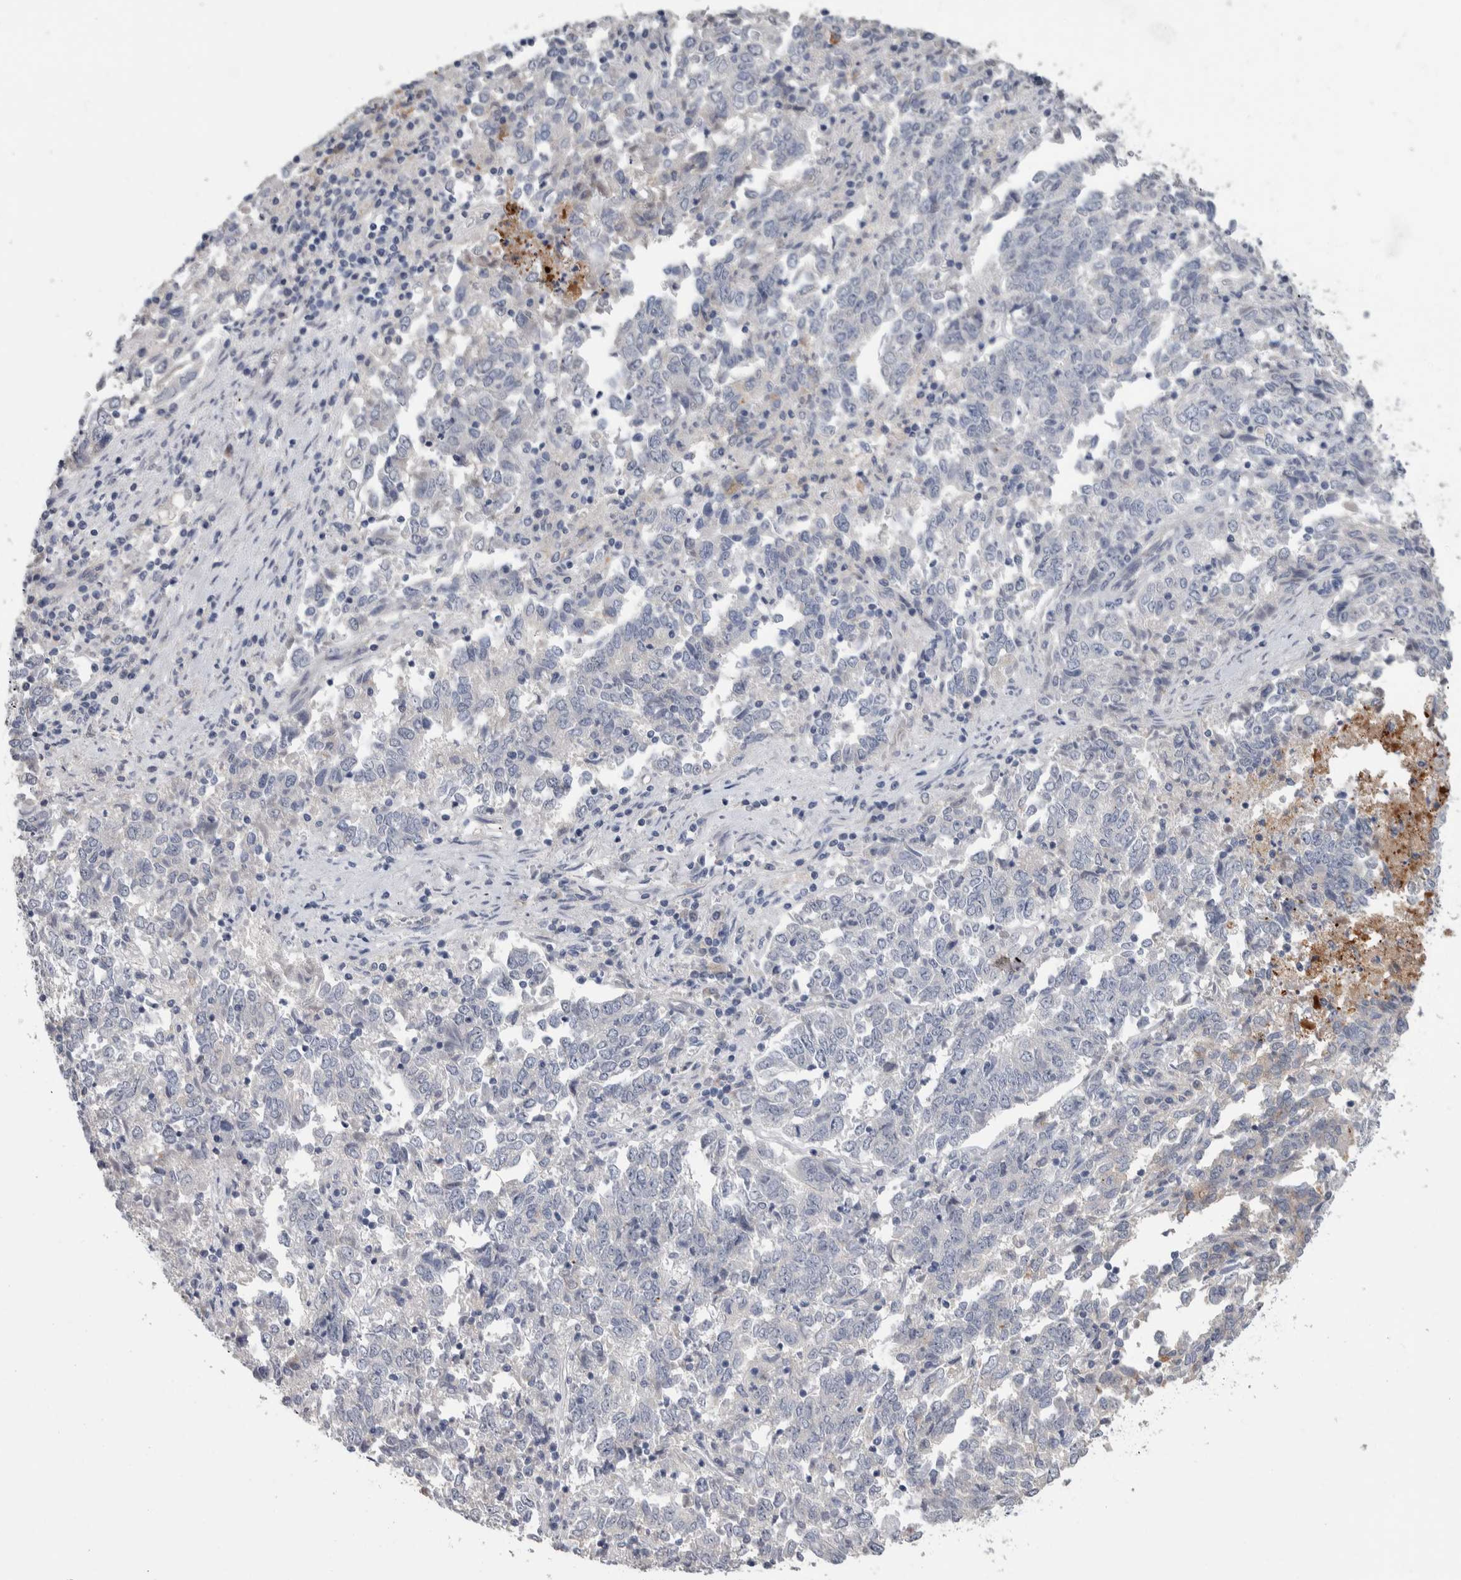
{"staining": {"intensity": "negative", "quantity": "none", "location": "none"}, "tissue": "endometrial cancer", "cell_type": "Tumor cells", "image_type": "cancer", "snomed": [{"axis": "morphology", "description": "Adenocarcinoma, NOS"}, {"axis": "topography", "description": "Endometrium"}], "caption": "High power microscopy histopathology image of an IHC photomicrograph of endometrial cancer (adenocarcinoma), revealing no significant expression in tumor cells.", "gene": "TMEM102", "patient": {"sex": "female", "age": 80}}